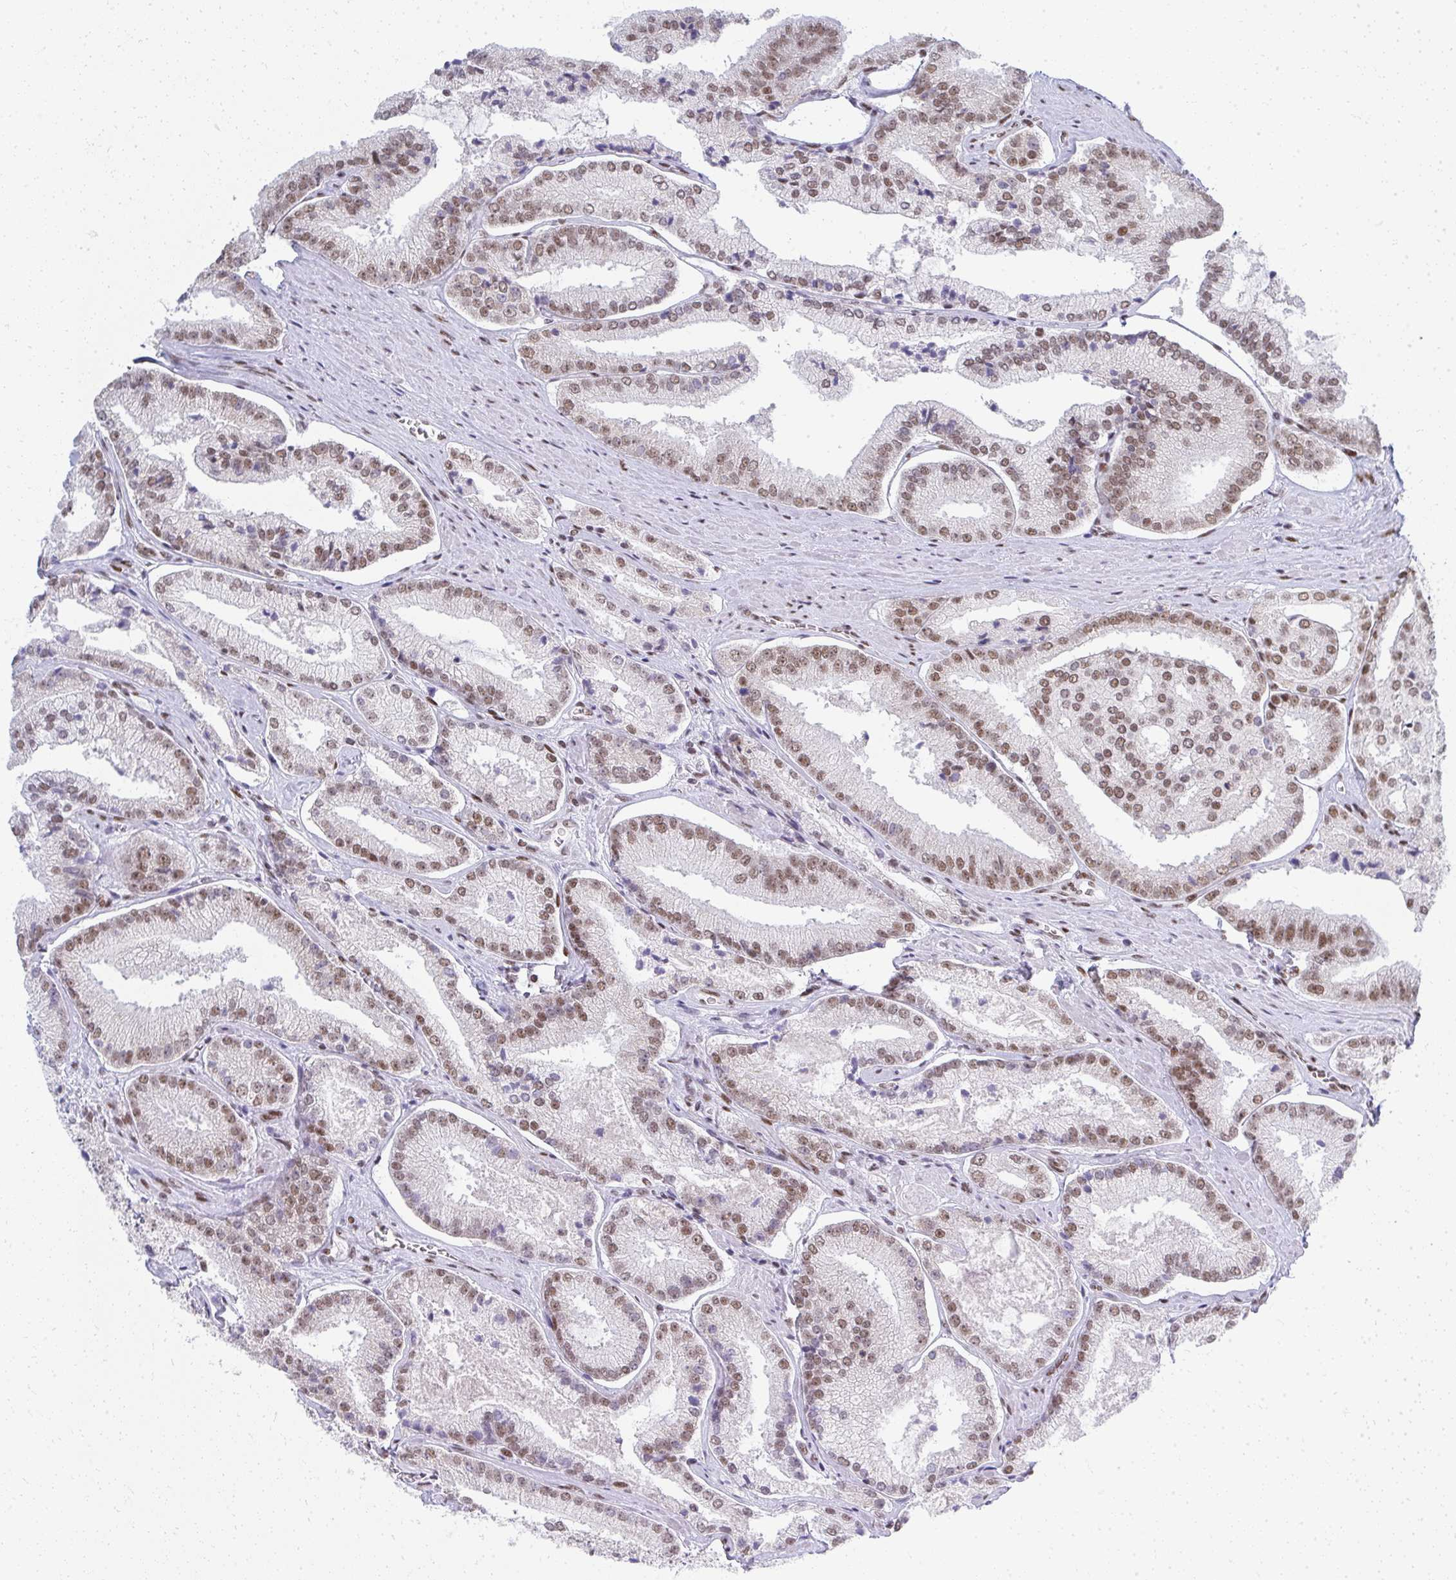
{"staining": {"intensity": "moderate", "quantity": "25%-75%", "location": "nuclear"}, "tissue": "prostate cancer", "cell_type": "Tumor cells", "image_type": "cancer", "snomed": [{"axis": "morphology", "description": "Adenocarcinoma, High grade"}, {"axis": "topography", "description": "Prostate"}], "caption": "Prostate high-grade adenocarcinoma tissue displays moderate nuclear positivity in about 25%-75% of tumor cells", "gene": "CREBBP", "patient": {"sex": "male", "age": 73}}